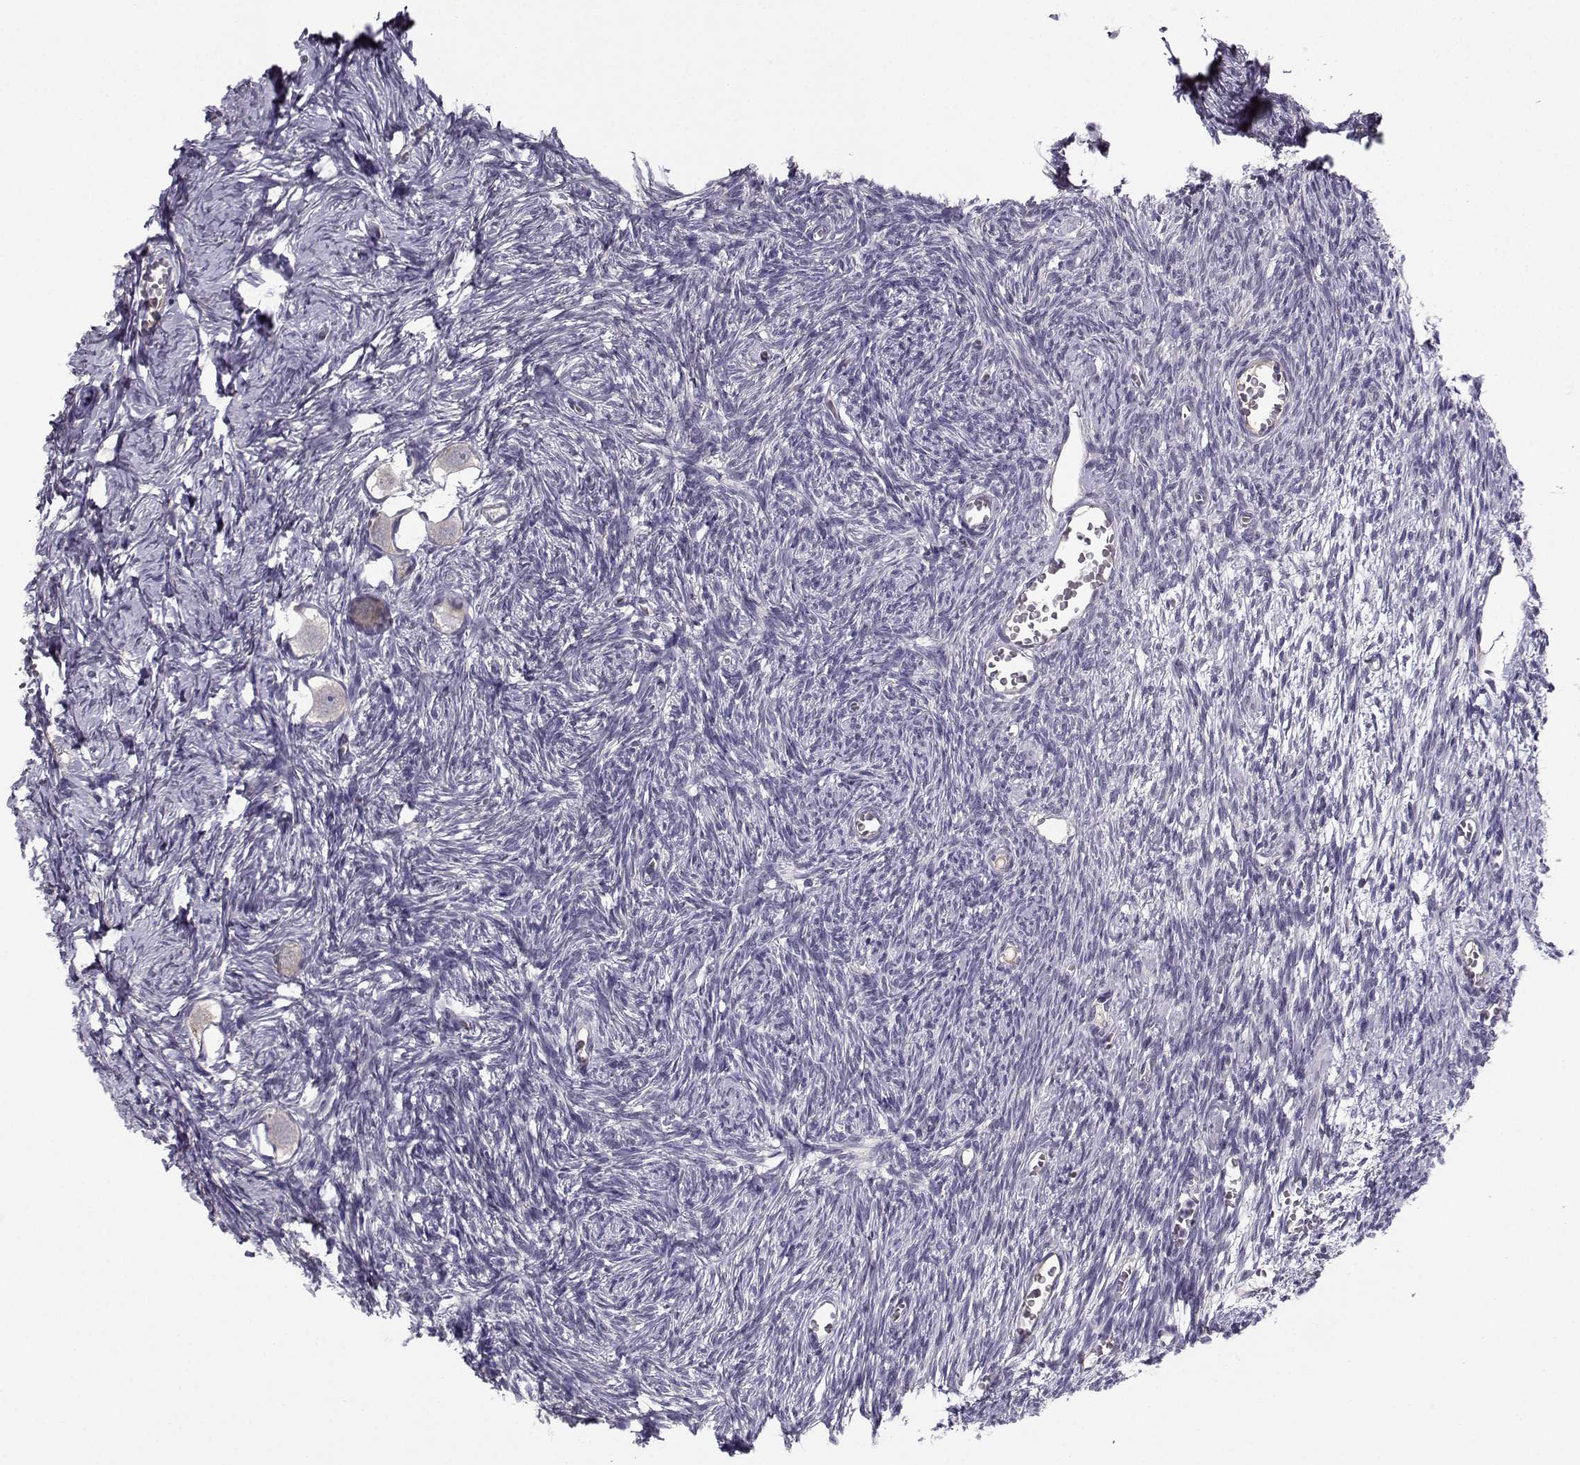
{"staining": {"intensity": "negative", "quantity": "none", "location": "none"}, "tissue": "ovary", "cell_type": "Follicle cells", "image_type": "normal", "snomed": [{"axis": "morphology", "description": "Normal tissue, NOS"}, {"axis": "topography", "description": "Ovary"}], "caption": "DAB (3,3'-diaminobenzidine) immunohistochemical staining of normal ovary demonstrates no significant staining in follicle cells.", "gene": "TSPYL5", "patient": {"sex": "female", "age": 27}}